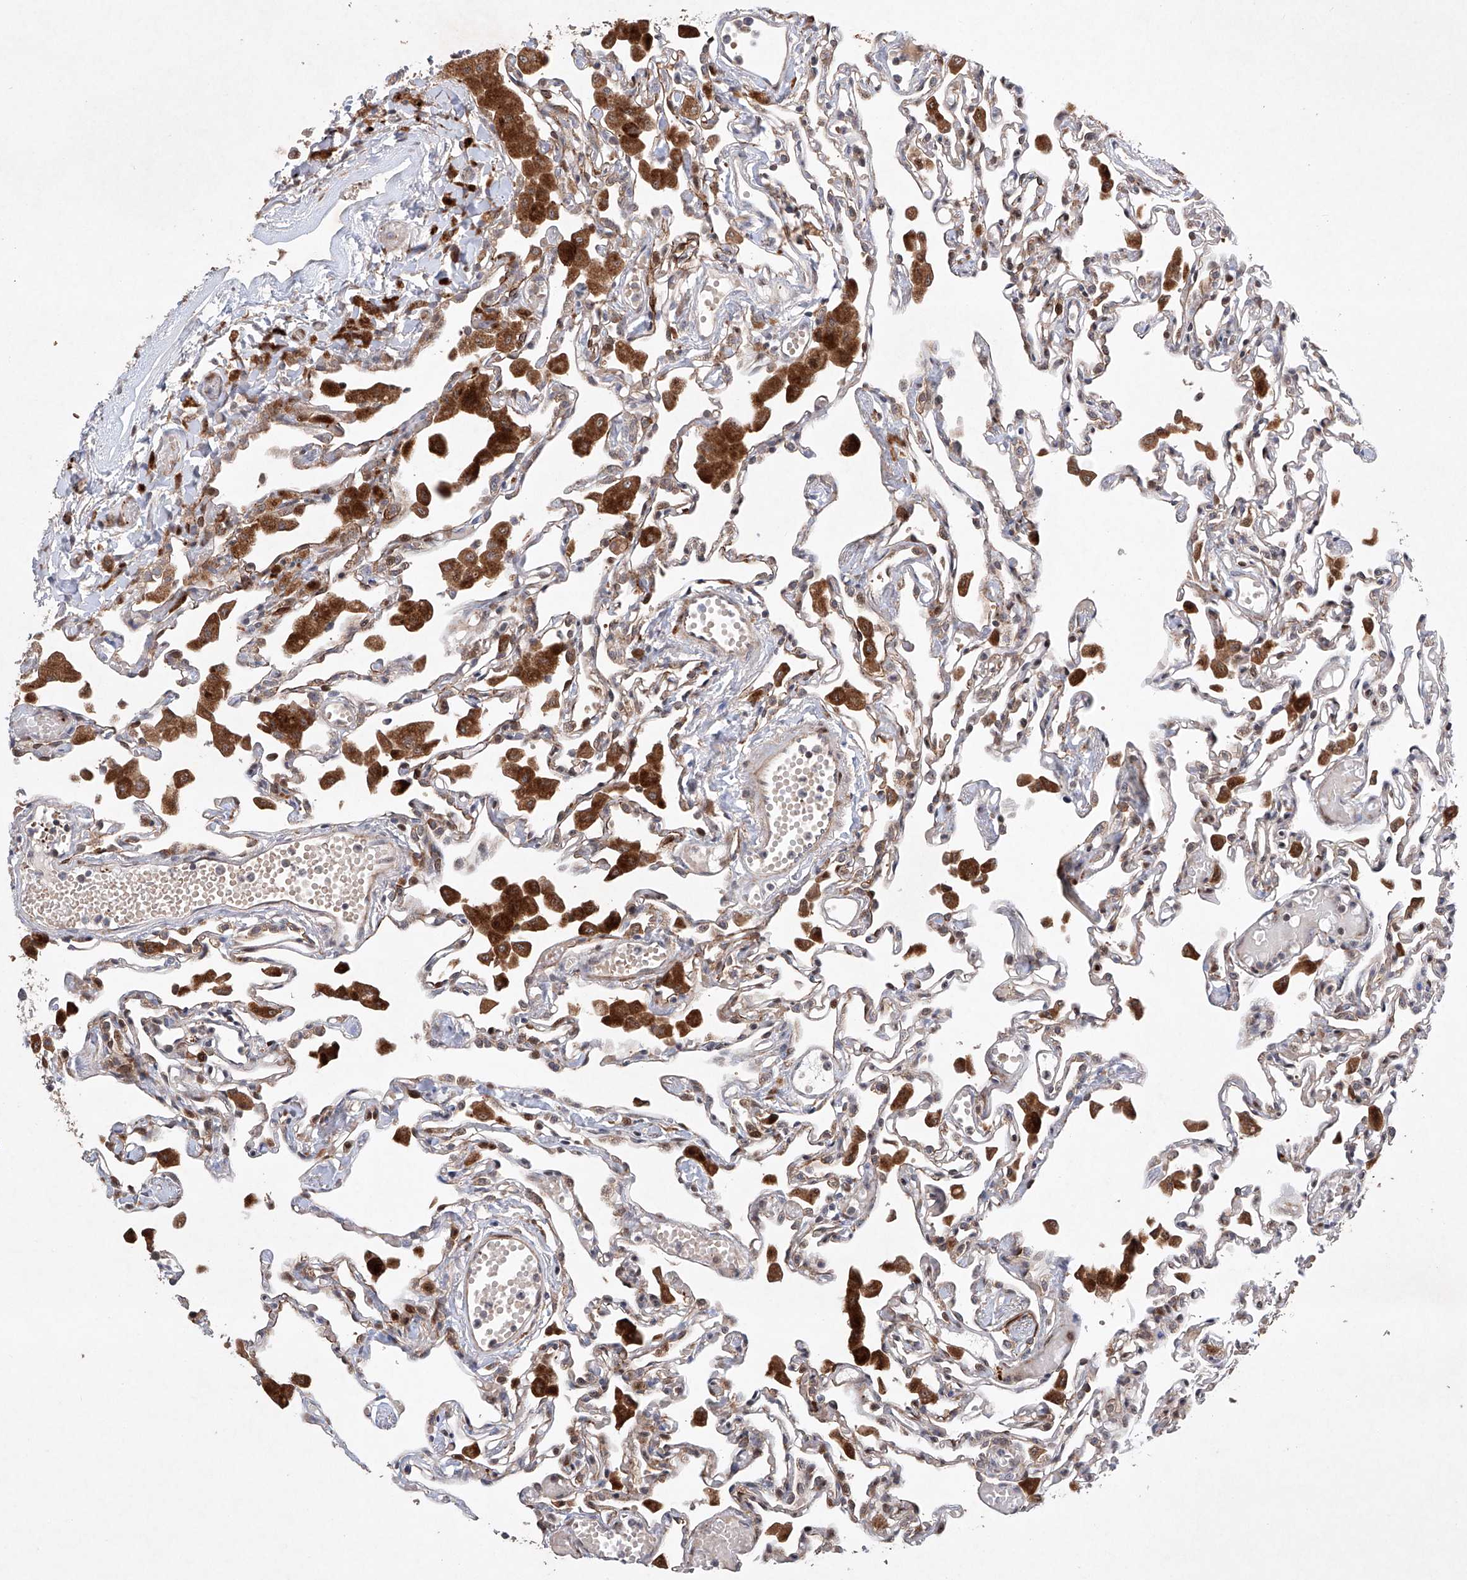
{"staining": {"intensity": "weak", "quantity": "<25%", "location": "cytoplasmic/membranous"}, "tissue": "lung", "cell_type": "Alveolar cells", "image_type": "normal", "snomed": [{"axis": "morphology", "description": "Normal tissue, NOS"}, {"axis": "topography", "description": "Bronchus"}, {"axis": "topography", "description": "Lung"}], "caption": "Alveolar cells show no significant protein staining in benign lung. (DAB IHC with hematoxylin counter stain).", "gene": "AFG1L", "patient": {"sex": "female", "age": 49}}